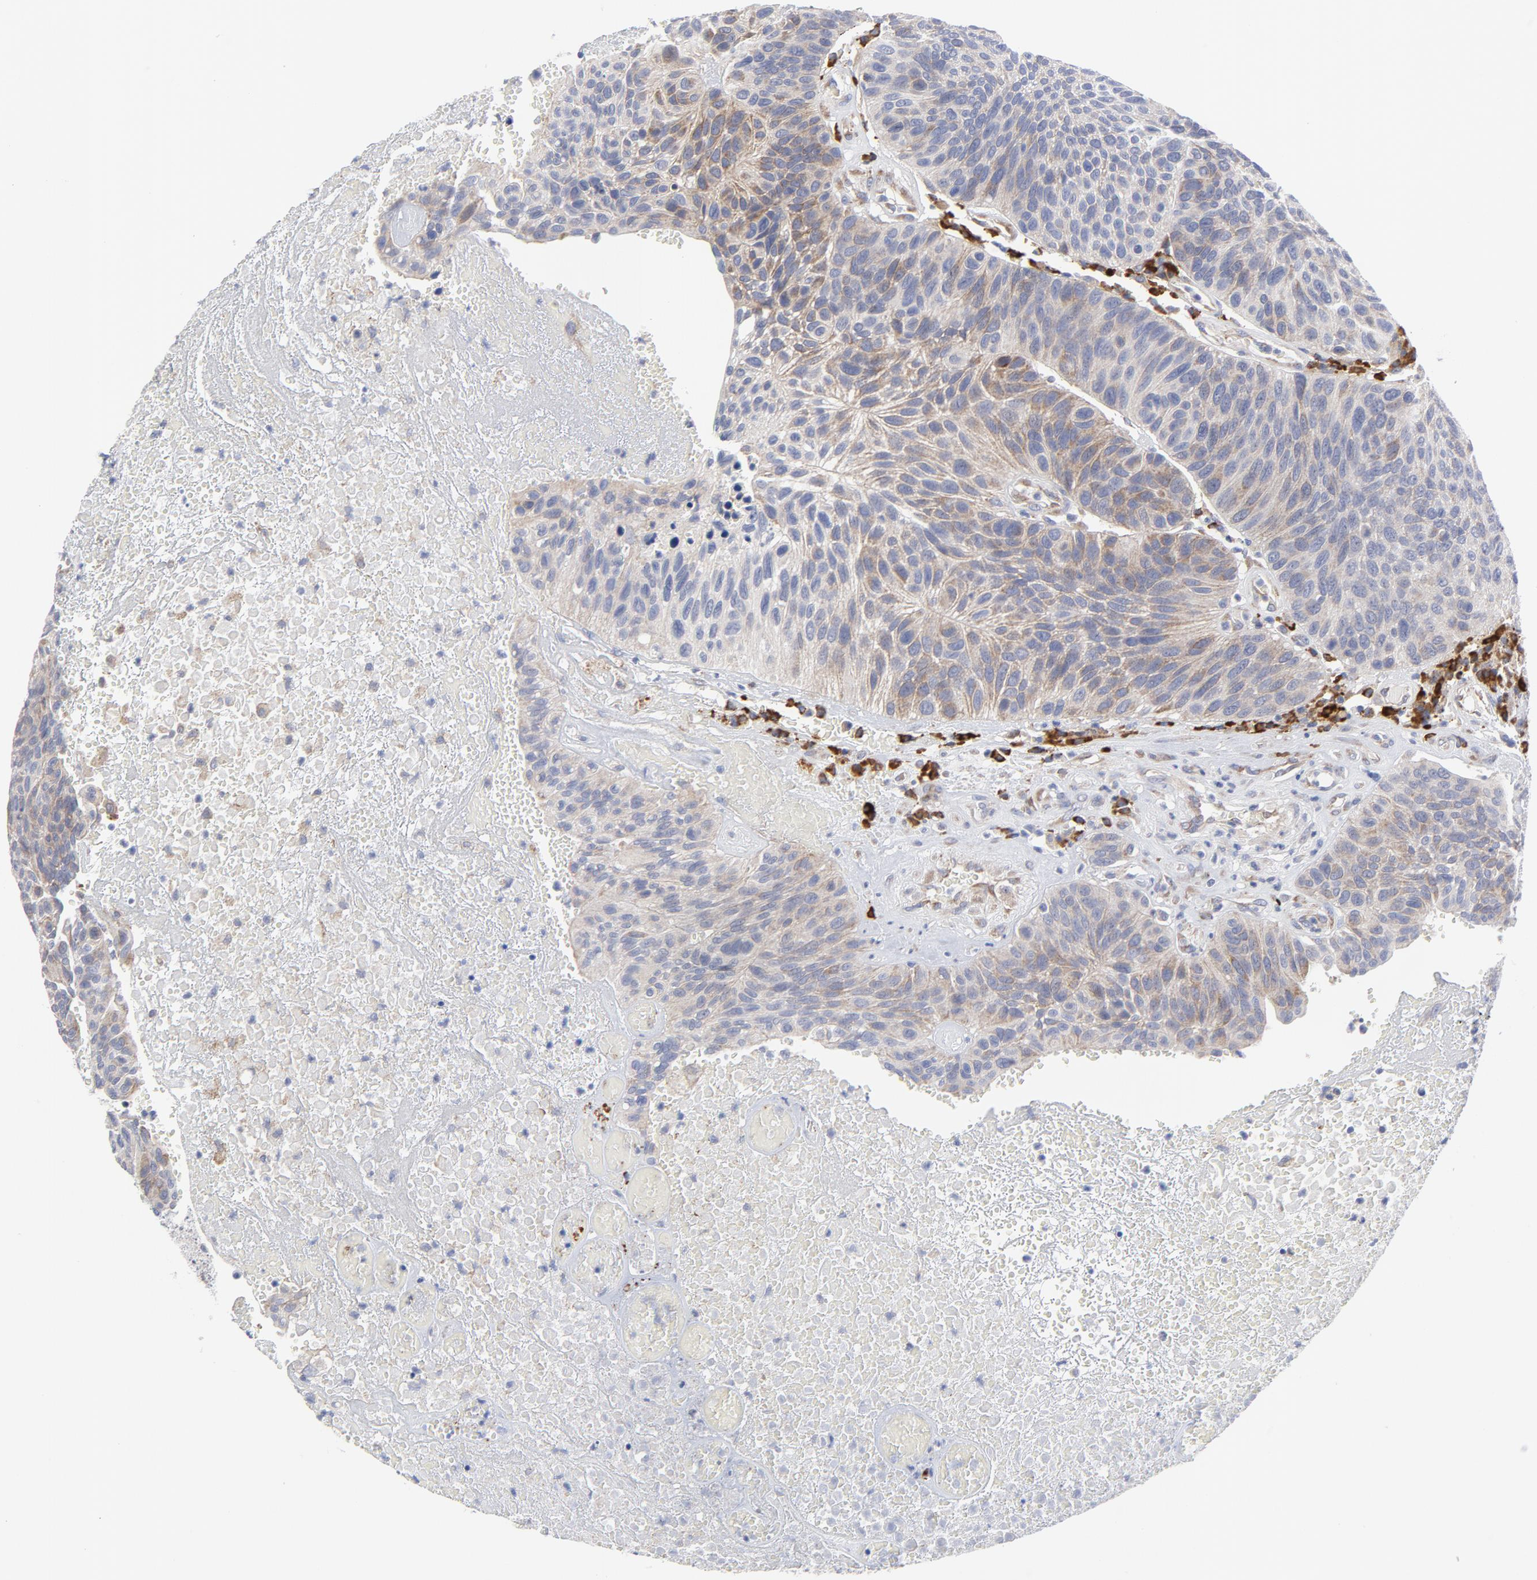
{"staining": {"intensity": "negative", "quantity": "none", "location": "none"}, "tissue": "urothelial cancer", "cell_type": "Tumor cells", "image_type": "cancer", "snomed": [{"axis": "morphology", "description": "Urothelial carcinoma, High grade"}, {"axis": "topography", "description": "Urinary bladder"}], "caption": "This is an immunohistochemistry (IHC) micrograph of urothelial carcinoma (high-grade). There is no expression in tumor cells.", "gene": "RAPGEF3", "patient": {"sex": "male", "age": 66}}